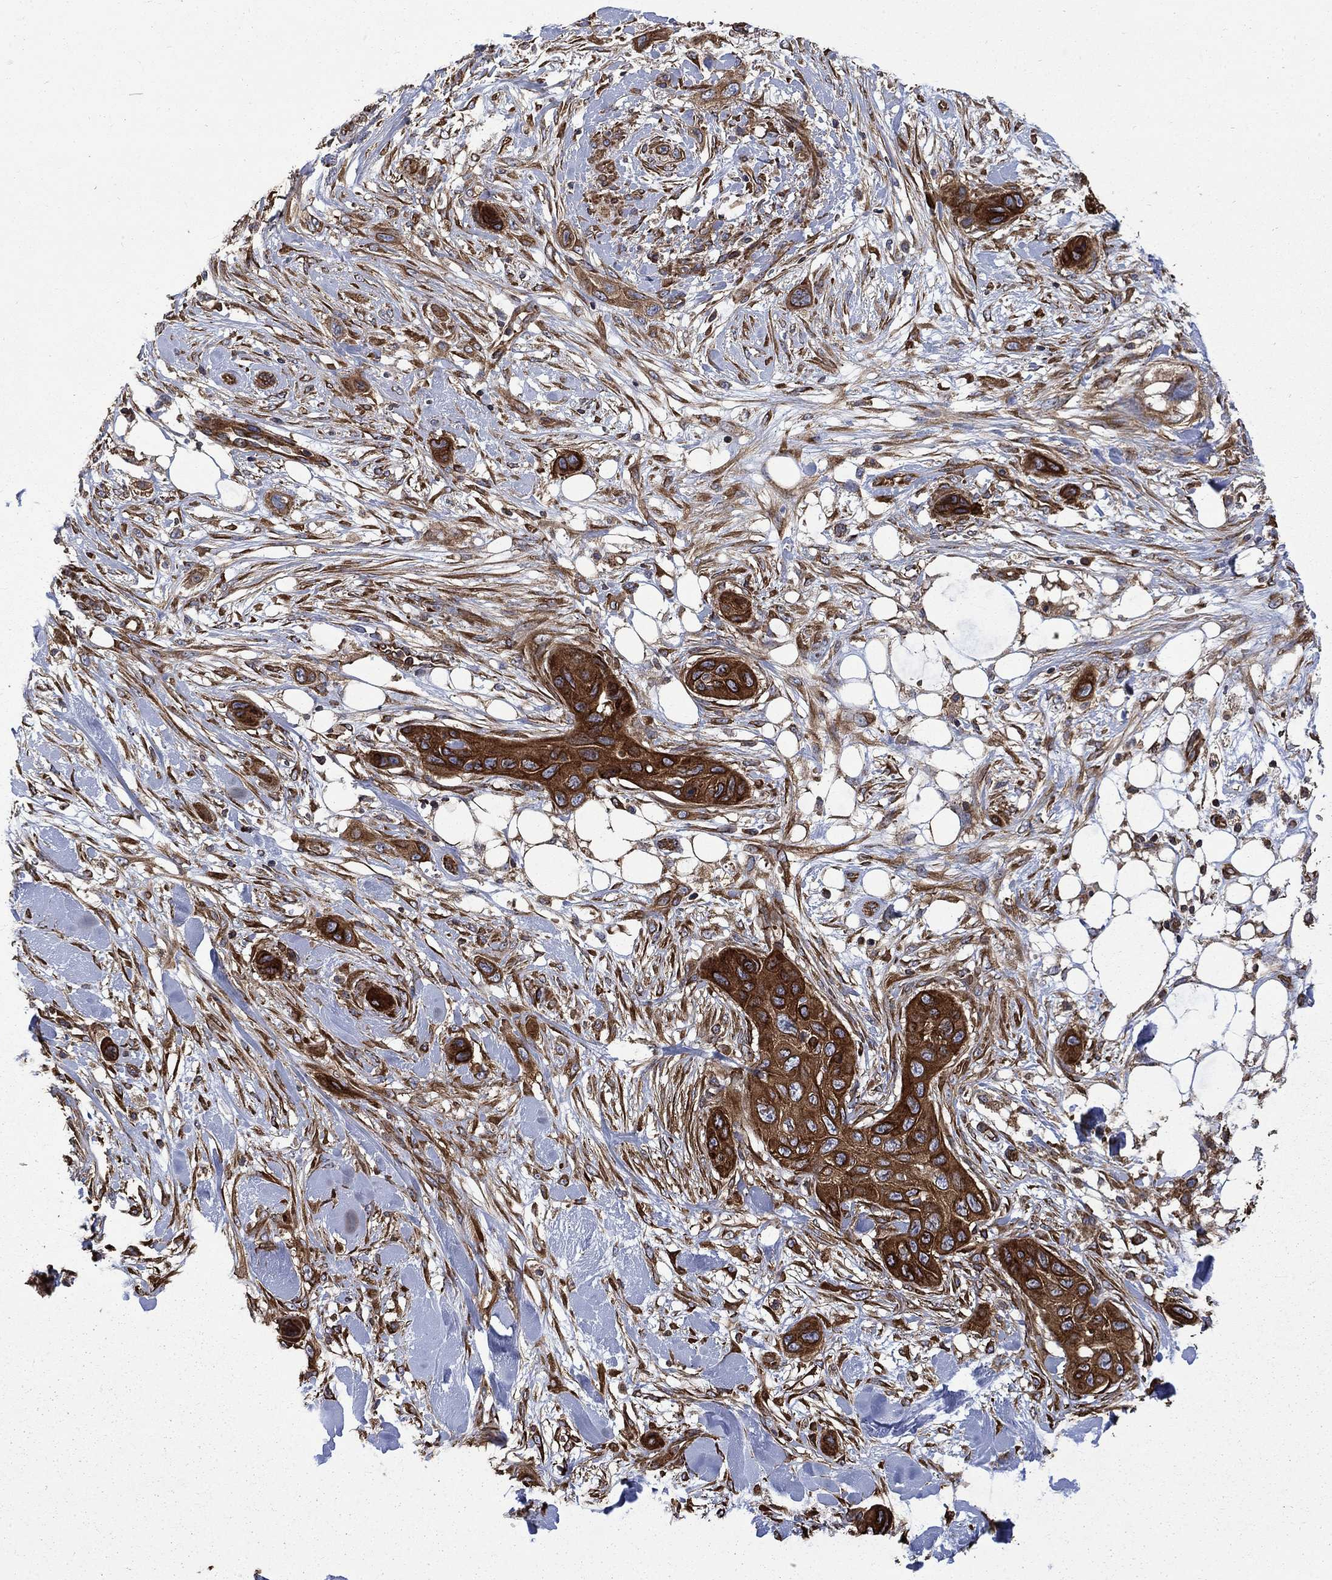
{"staining": {"intensity": "strong", "quantity": ">75%", "location": "cytoplasmic/membranous"}, "tissue": "skin cancer", "cell_type": "Tumor cells", "image_type": "cancer", "snomed": [{"axis": "morphology", "description": "Squamous cell carcinoma, NOS"}, {"axis": "topography", "description": "Skin"}], "caption": "Protein expression analysis of skin cancer demonstrates strong cytoplasmic/membranous positivity in approximately >75% of tumor cells. Nuclei are stained in blue.", "gene": "CUTC", "patient": {"sex": "male", "age": 78}}